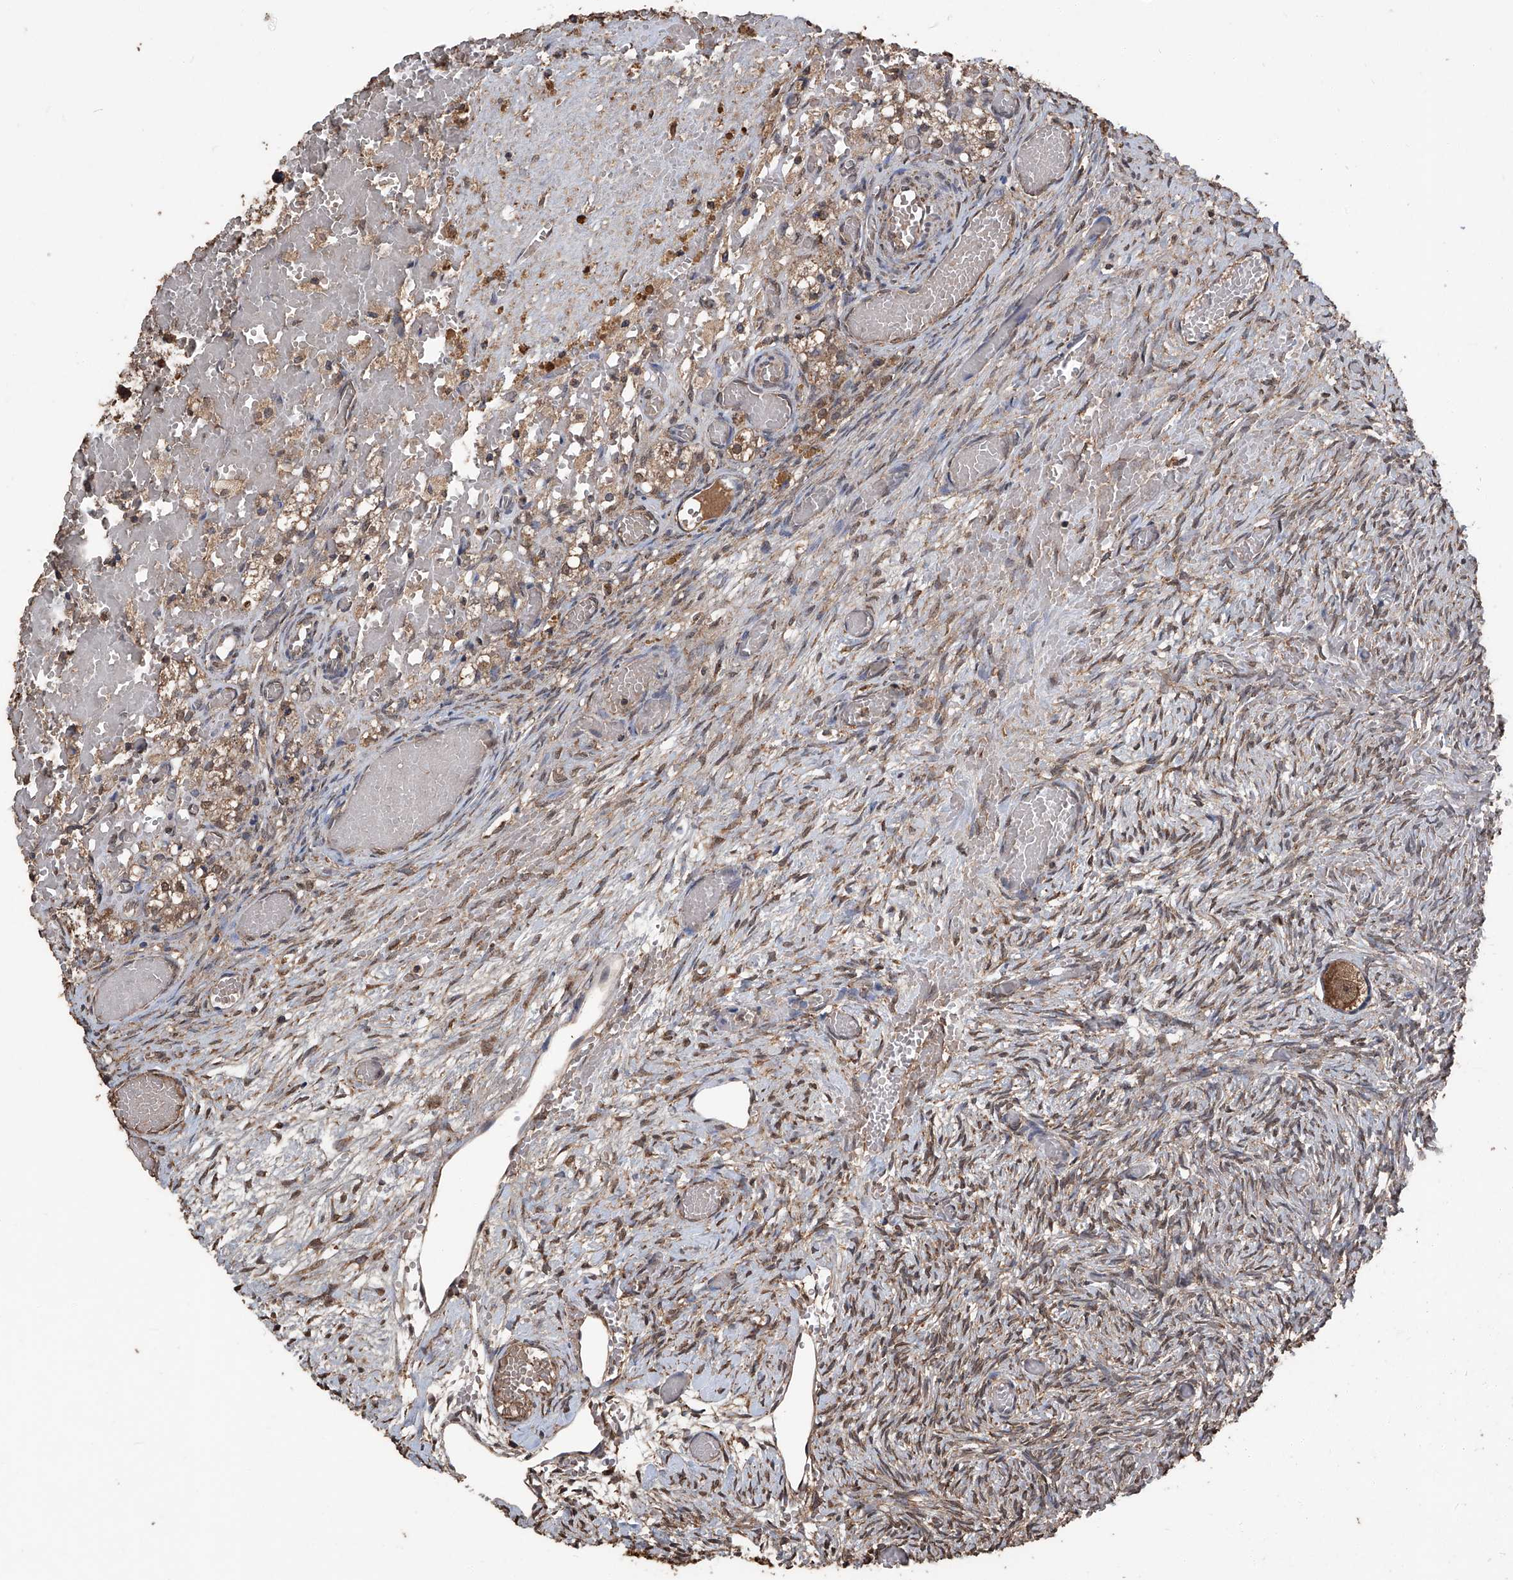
{"staining": {"intensity": "moderate", "quantity": ">75%", "location": "cytoplasmic/membranous"}, "tissue": "ovary", "cell_type": "Follicle cells", "image_type": "normal", "snomed": [{"axis": "morphology", "description": "Adenocarcinoma, NOS"}, {"axis": "topography", "description": "Endometrium"}], "caption": "Ovary stained with DAB immunohistochemistry demonstrates medium levels of moderate cytoplasmic/membranous staining in approximately >75% of follicle cells.", "gene": "STARD7", "patient": {"sex": "female", "age": 32}}